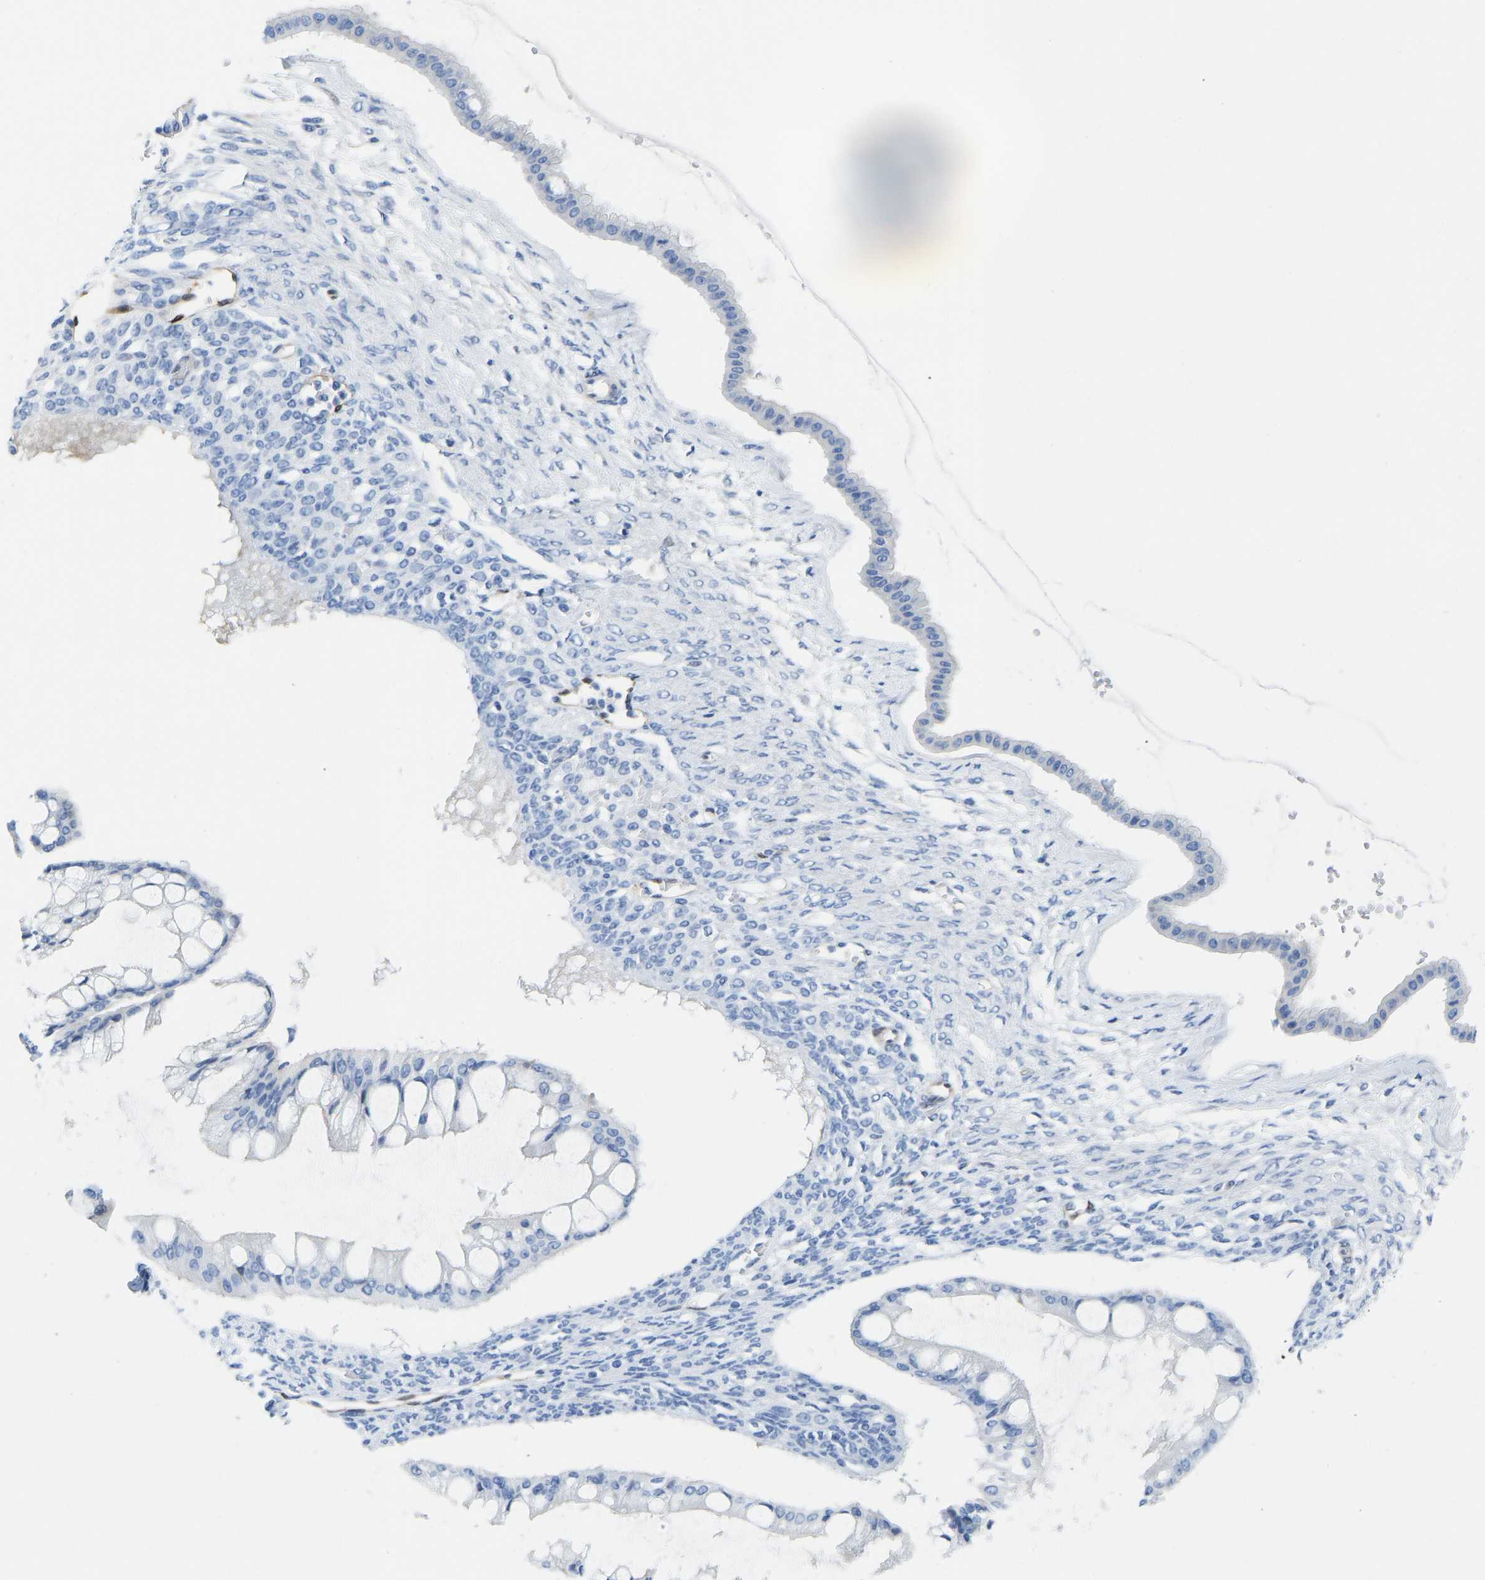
{"staining": {"intensity": "negative", "quantity": "none", "location": "none"}, "tissue": "ovarian cancer", "cell_type": "Tumor cells", "image_type": "cancer", "snomed": [{"axis": "morphology", "description": "Cystadenocarcinoma, mucinous, NOS"}, {"axis": "topography", "description": "Ovary"}], "caption": "Histopathology image shows no protein positivity in tumor cells of ovarian mucinous cystadenocarcinoma tissue. The staining is performed using DAB (3,3'-diaminobenzidine) brown chromogen with nuclei counter-stained in using hematoxylin.", "gene": "NKAIN3", "patient": {"sex": "female", "age": 73}}